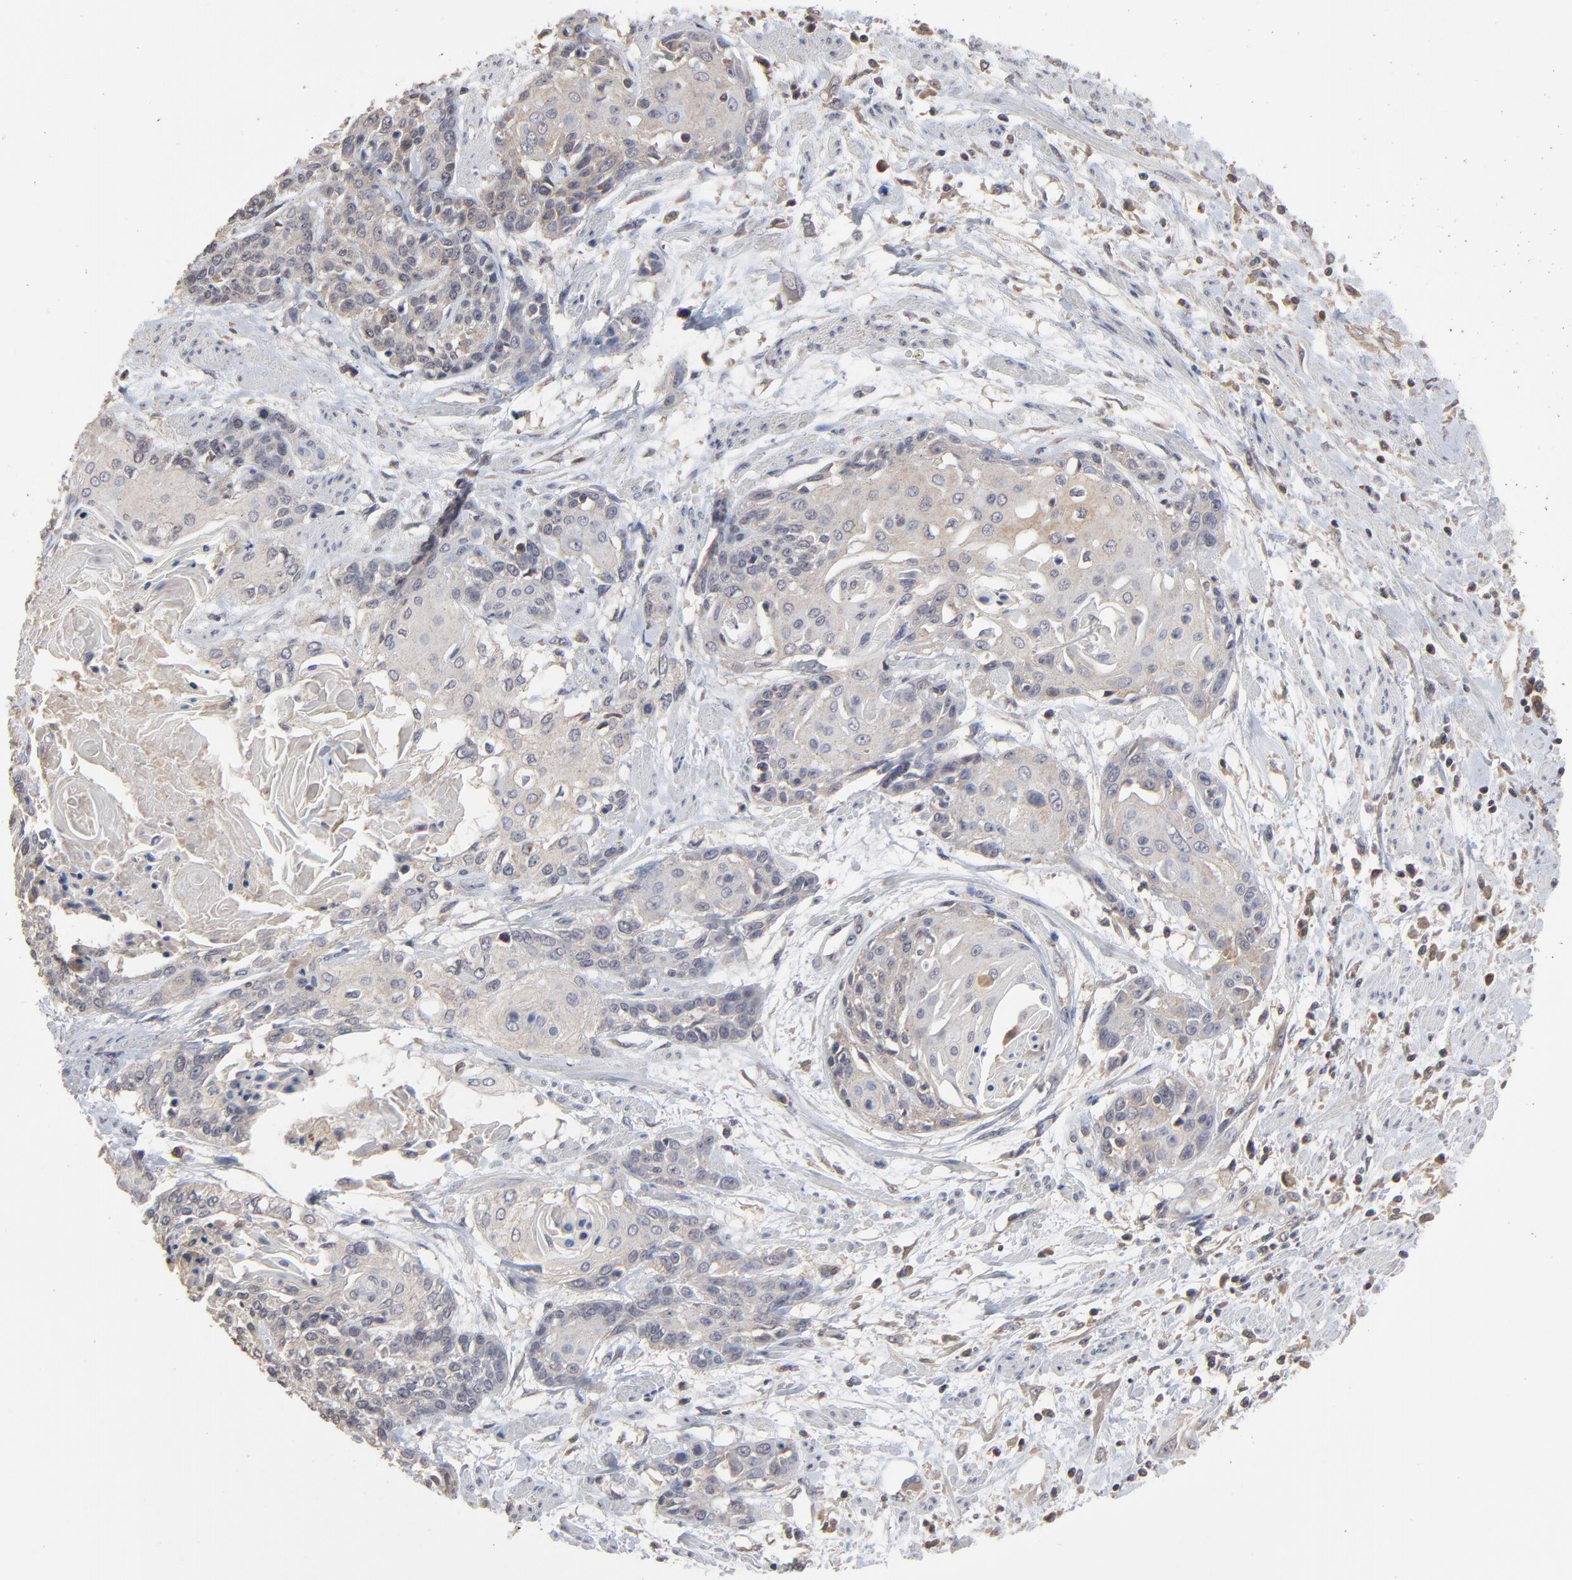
{"staining": {"intensity": "weak", "quantity": ">75%", "location": "cytoplasmic/membranous"}, "tissue": "cervical cancer", "cell_type": "Tumor cells", "image_type": "cancer", "snomed": [{"axis": "morphology", "description": "Squamous cell carcinoma, NOS"}, {"axis": "topography", "description": "Cervix"}], "caption": "Immunohistochemistry image of neoplastic tissue: human squamous cell carcinoma (cervical) stained using IHC displays low levels of weak protein expression localized specifically in the cytoplasmic/membranous of tumor cells, appearing as a cytoplasmic/membranous brown color.", "gene": "VPREB3", "patient": {"sex": "female", "age": 57}}